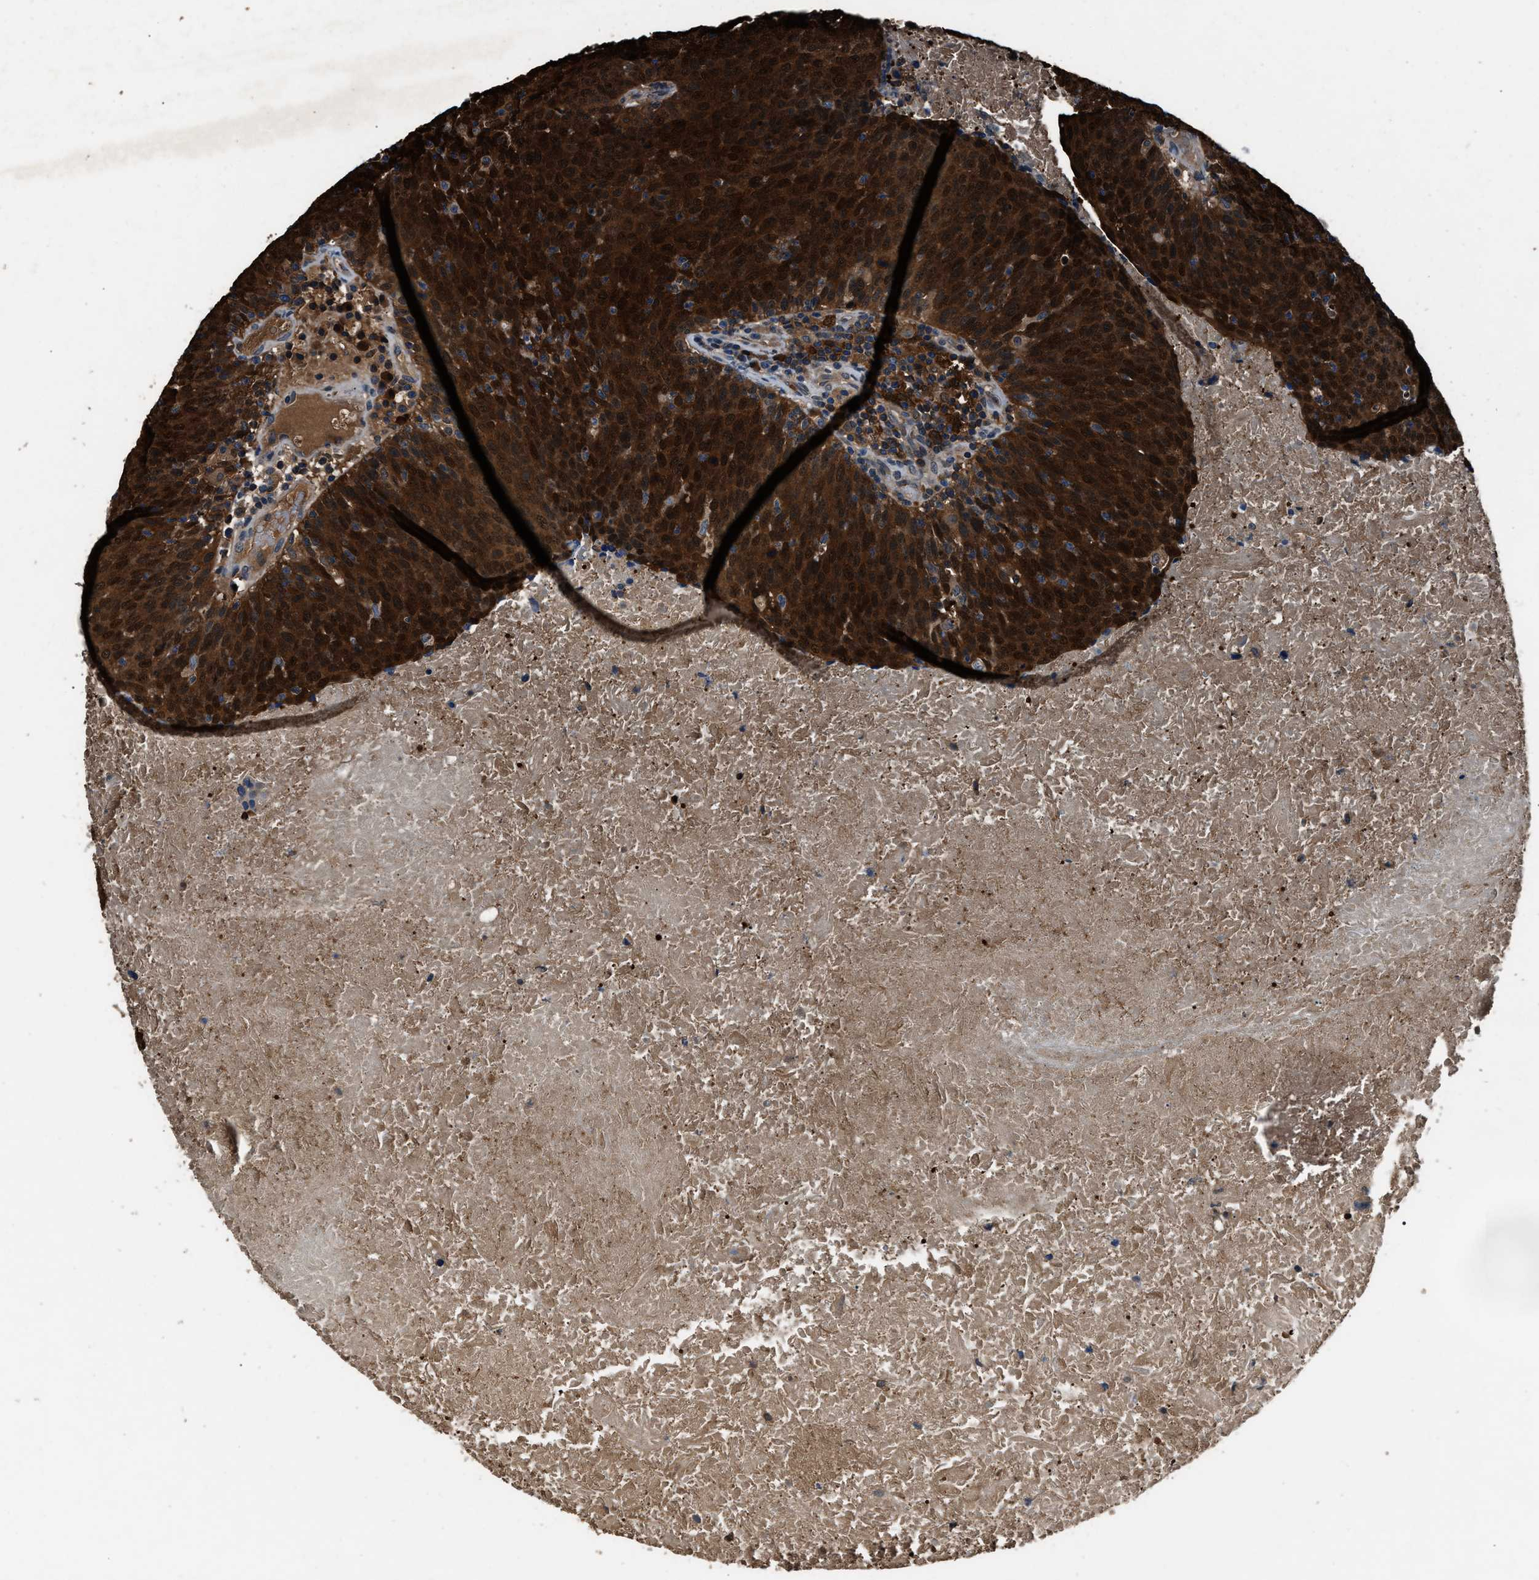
{"staining": {"intensity": "strong", "quantity": ">75%", "location": "cytoplasmic/membranous,nuclear"}, "tissue": "head and neck cancer", "cell_type": "Tumor cells", "image_type": "cancer", "snomed": [{"axis": "morphology", "description": "Squamous cell carcinoma, NOS"}, {"axis": "morphology", "description": "Squamous cell carcinoma, metastatic, NOS"}, {"axis": "topography", "description": "Lymph node"}, {"axis": "topography", "description": "Head-Neck"}], "caption": "This histopathology image shows head and neck metastatic squamous cell carcinoma stained with immunohistochemistry (IHC) to label a protein in brown. The cytoplasmic/membranous and nuclear of tumor cells show strong positivity for the protein. Nuclei are counter-stained blue.", "gene": "GSTP1", "patient": {"sex": "male", "age": 62}}